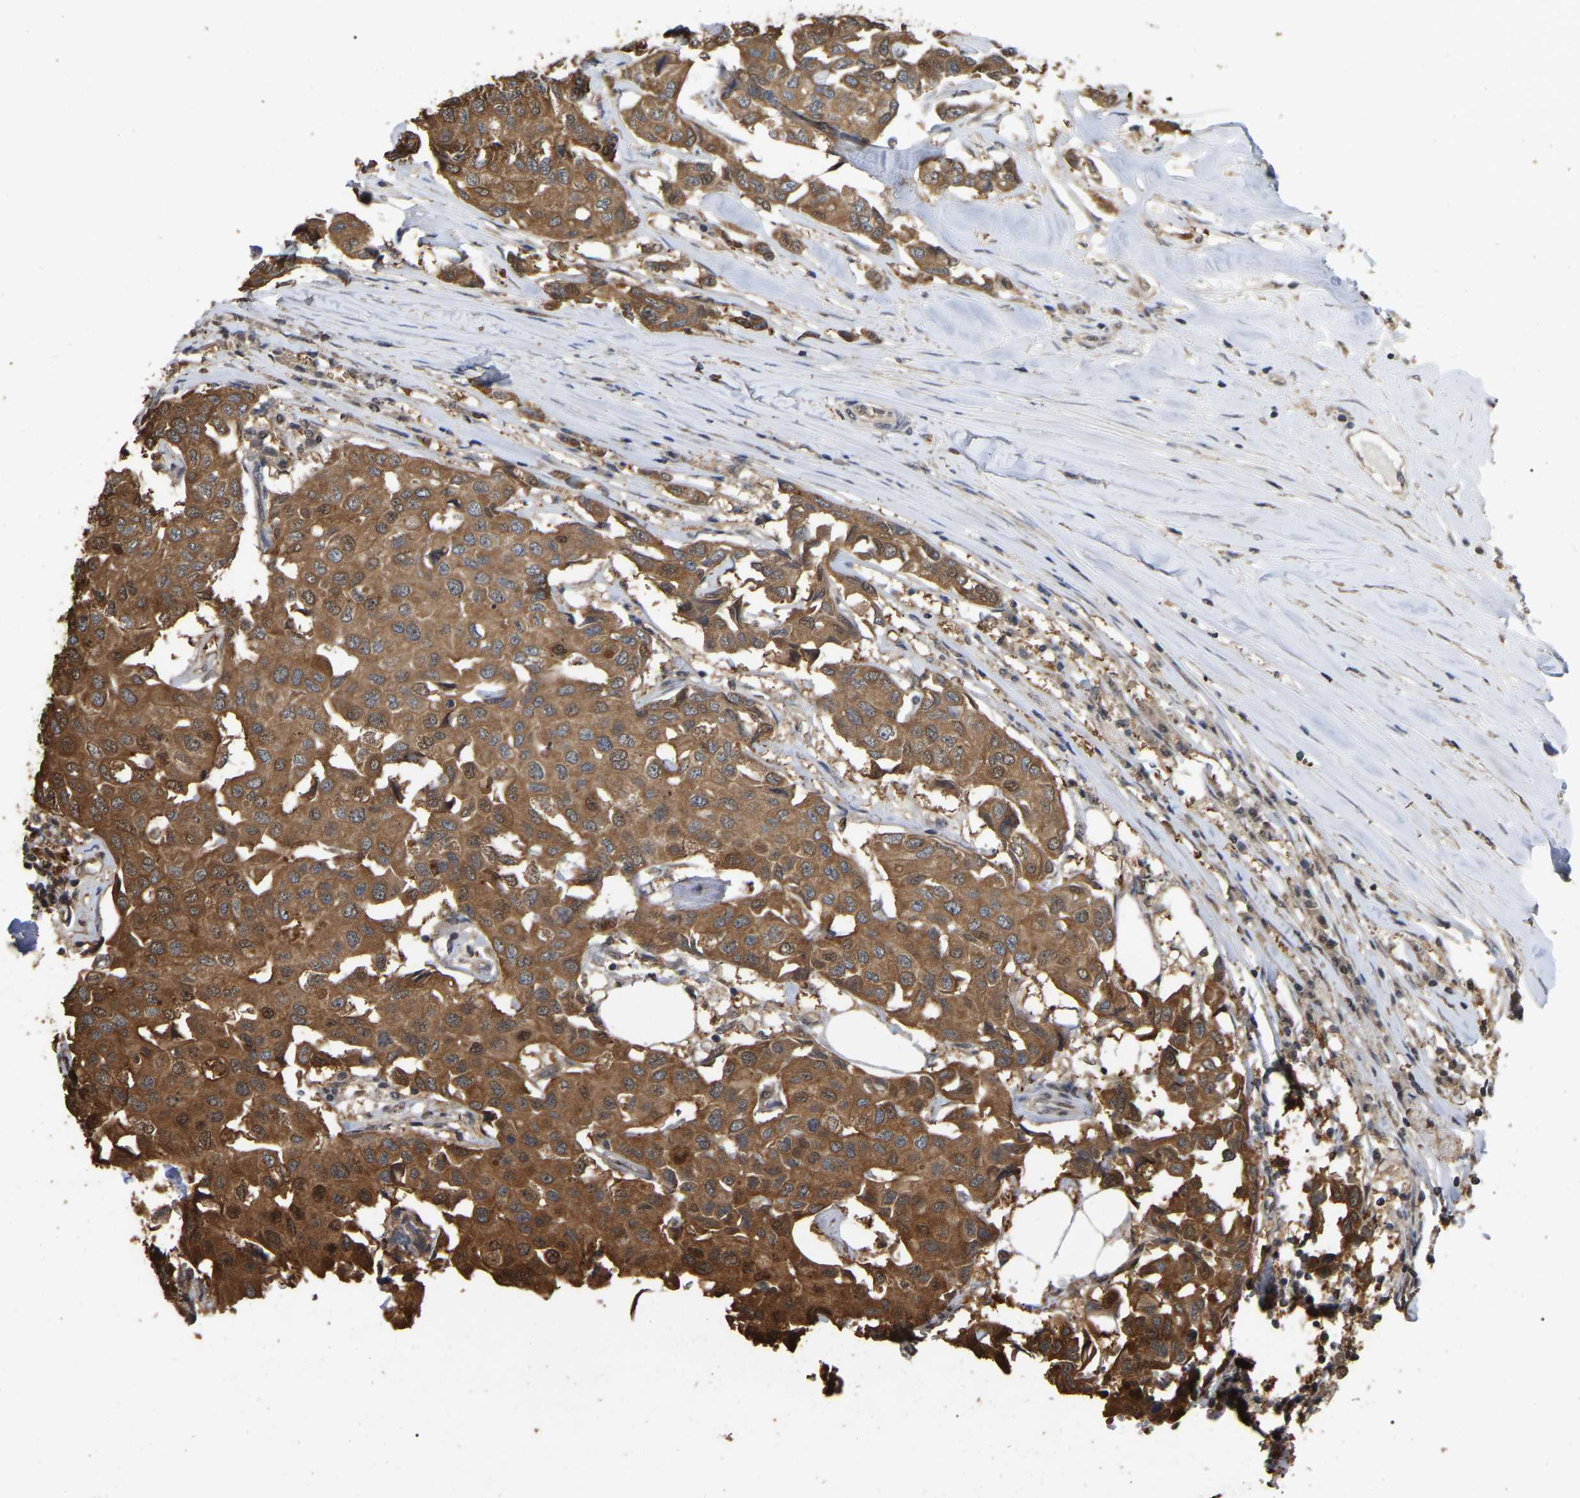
{"staining": {"intensity": "moderate", "quantity": ">75%", "location": "cytoplasmic/membranous"}, "tissue": "breast cancer", "cell_type": "Tumor cells", "image_type": "cancer", "snomed": [{"axis": "morphology", "description": "Duct carcinoma"}, {"axis": "topography", "description": "Breast"}], "caption": "Breast intraductal carcinoma was stained to show a protein in brown. There is medium levels of moderate cytoplasmic/membranous positivity in approximately >75% of tumor cells. Nuclei are stained in blue.", "gene": "FAM219A", "patient": {"sex": "female", "age": 80}}